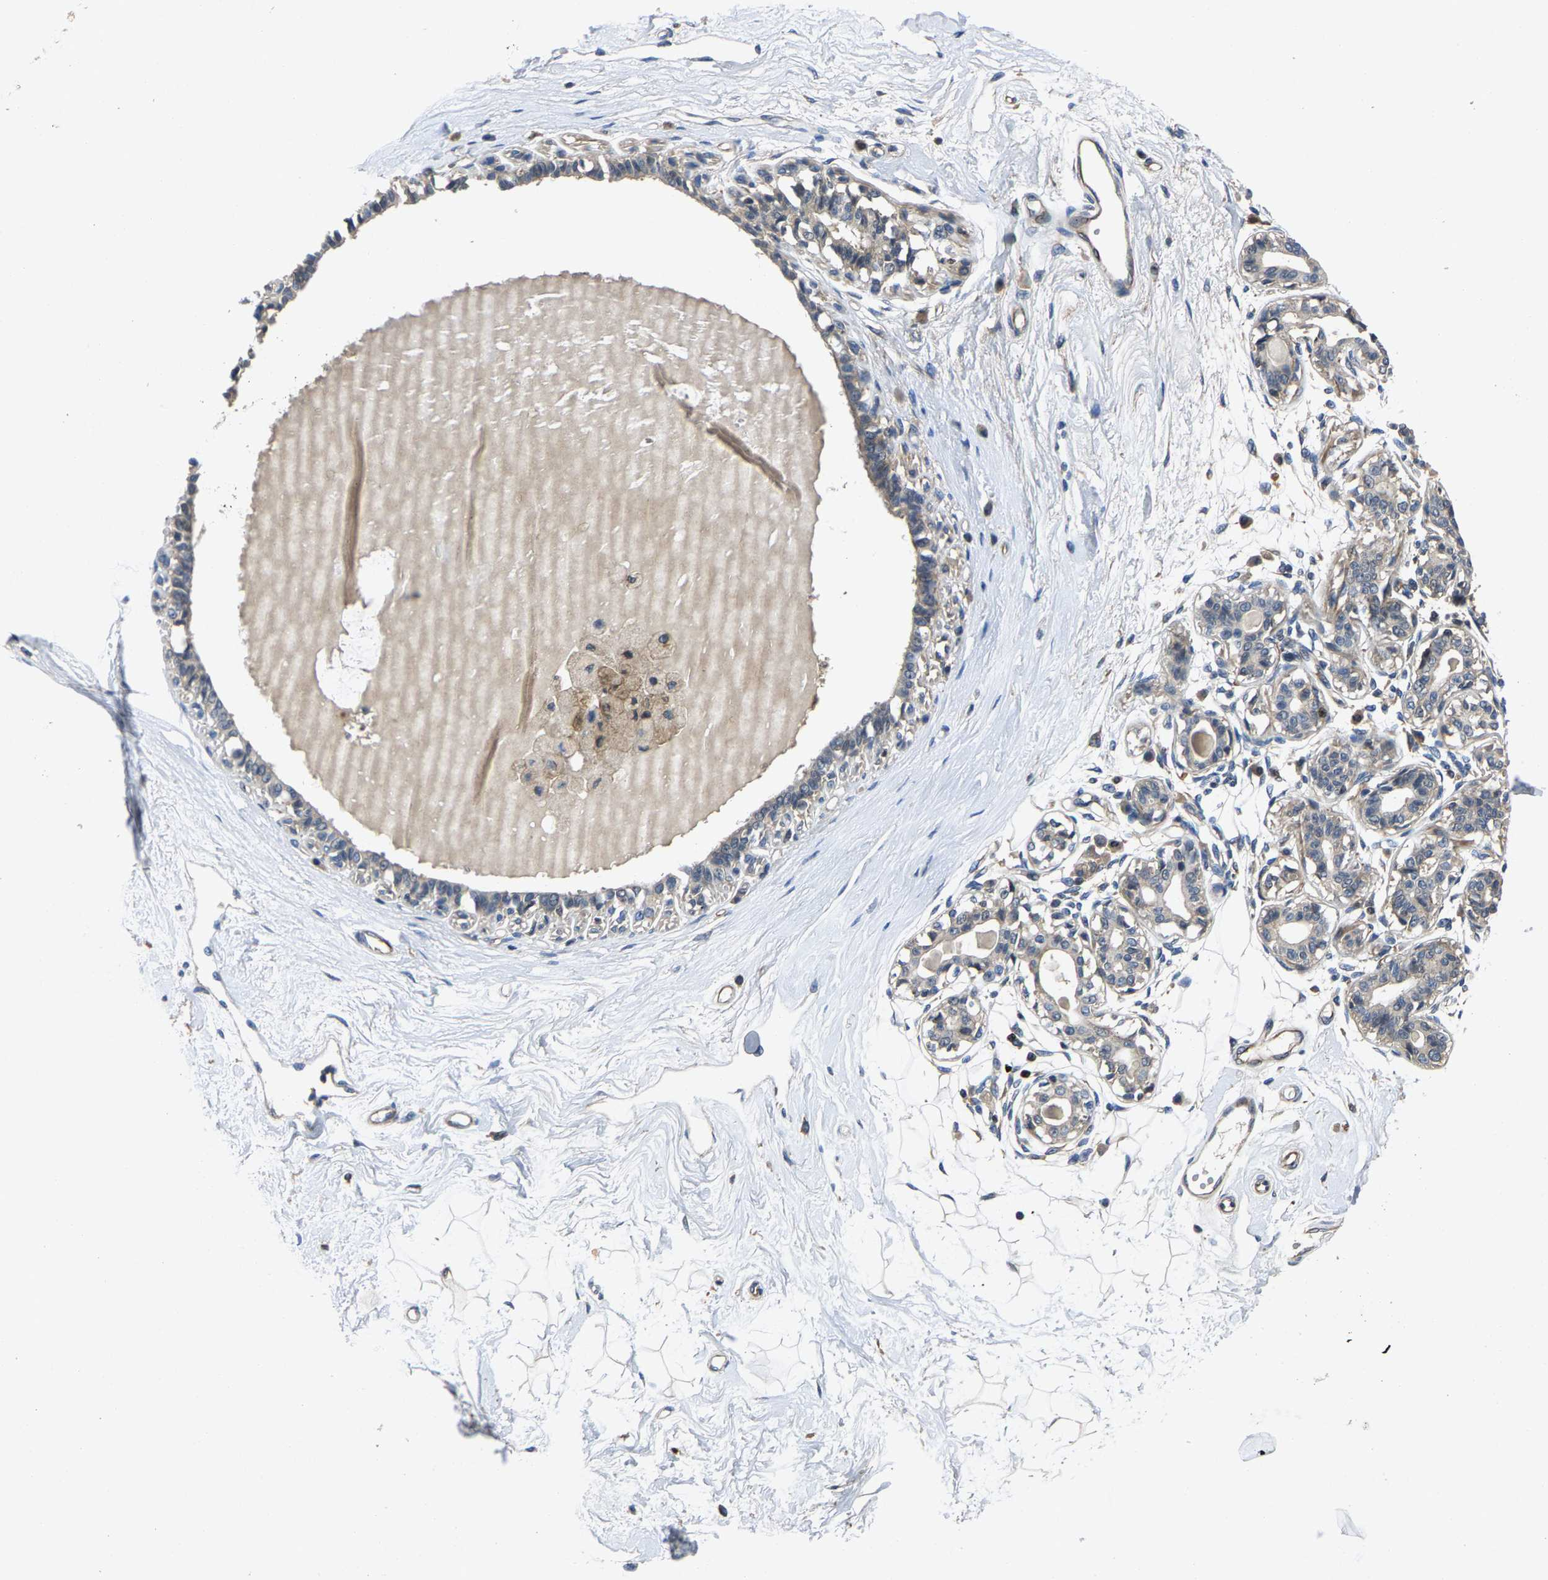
{"staining": {"intensity": "weak", "quantity": ">75%", "location": "cytoplasmic/membranous"}, "tissue": "breast", "cell_type": "Adipocytes", "image_type": "normal", "snomed": [{"axis": "morphology", "description": "Normal tissue, NOS"}, {"axis": "topography", "description": "Breast"}], "caption": "Immunohistochemical staining of unremarkable human breast shows weak cytoplasmic/membranous protein positivity in approximately >75% of adipocytes.", "gene": "AGBL3", "patient": {"sex": "female", "age": 45}}